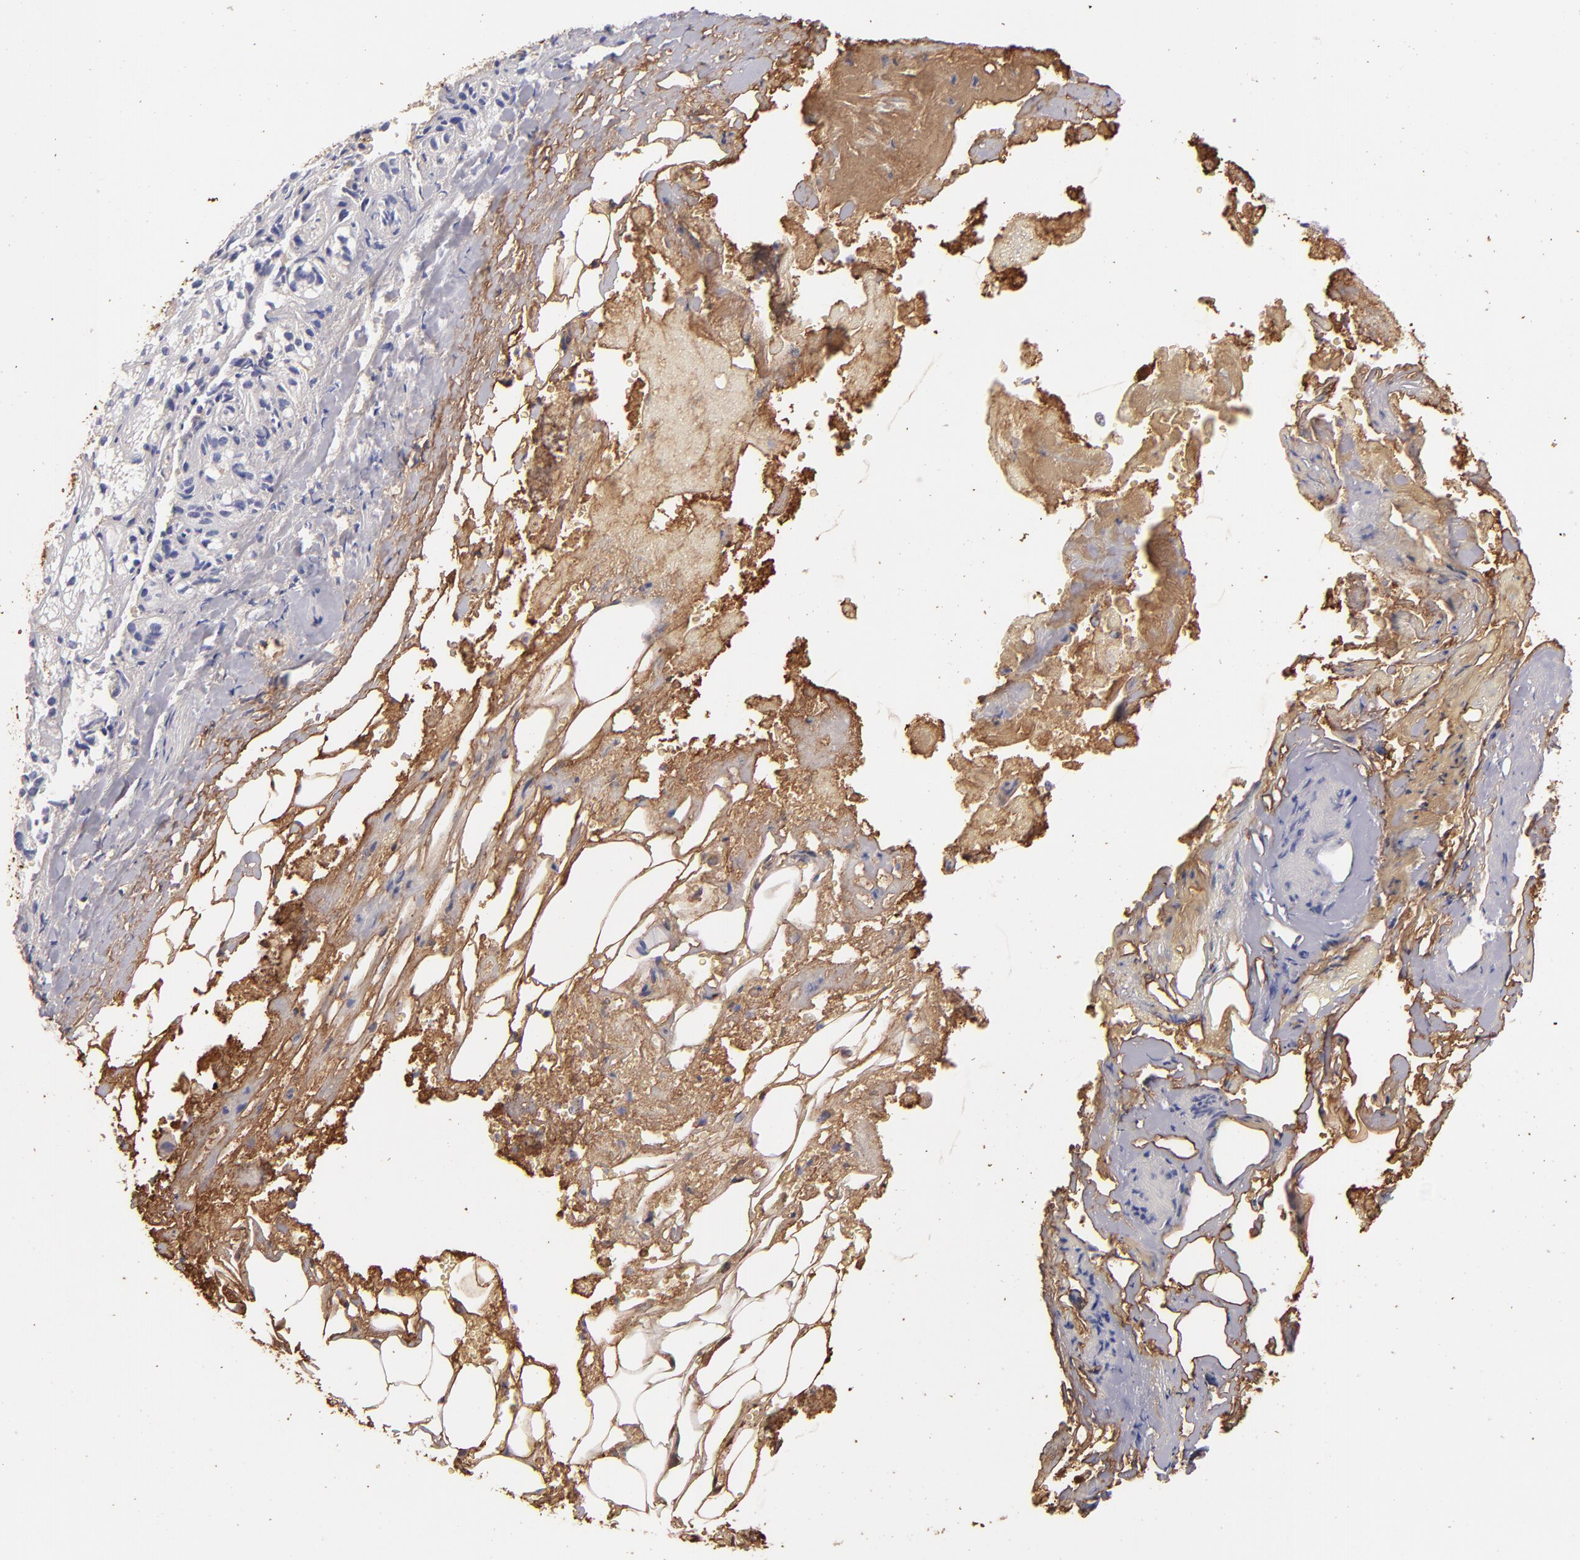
{"staining": {"intensity": "negative", "quantity": "none", "location": "none"}, "tissue": "adrenal gland", "cell_type": "Glandular cells", "image_type": "normal", "snomed": [{"axis": "morphology", "description": "Normal tissue, NOS"}, {"axis": "topography", "description": "Adrenal gland"}], "caption": "DAB immunohistochemical staining of normal adrenal gland displays no significant expression in glandular cells.", "gene": "FGB", "patient": {"sex": "female", "age": 71}}